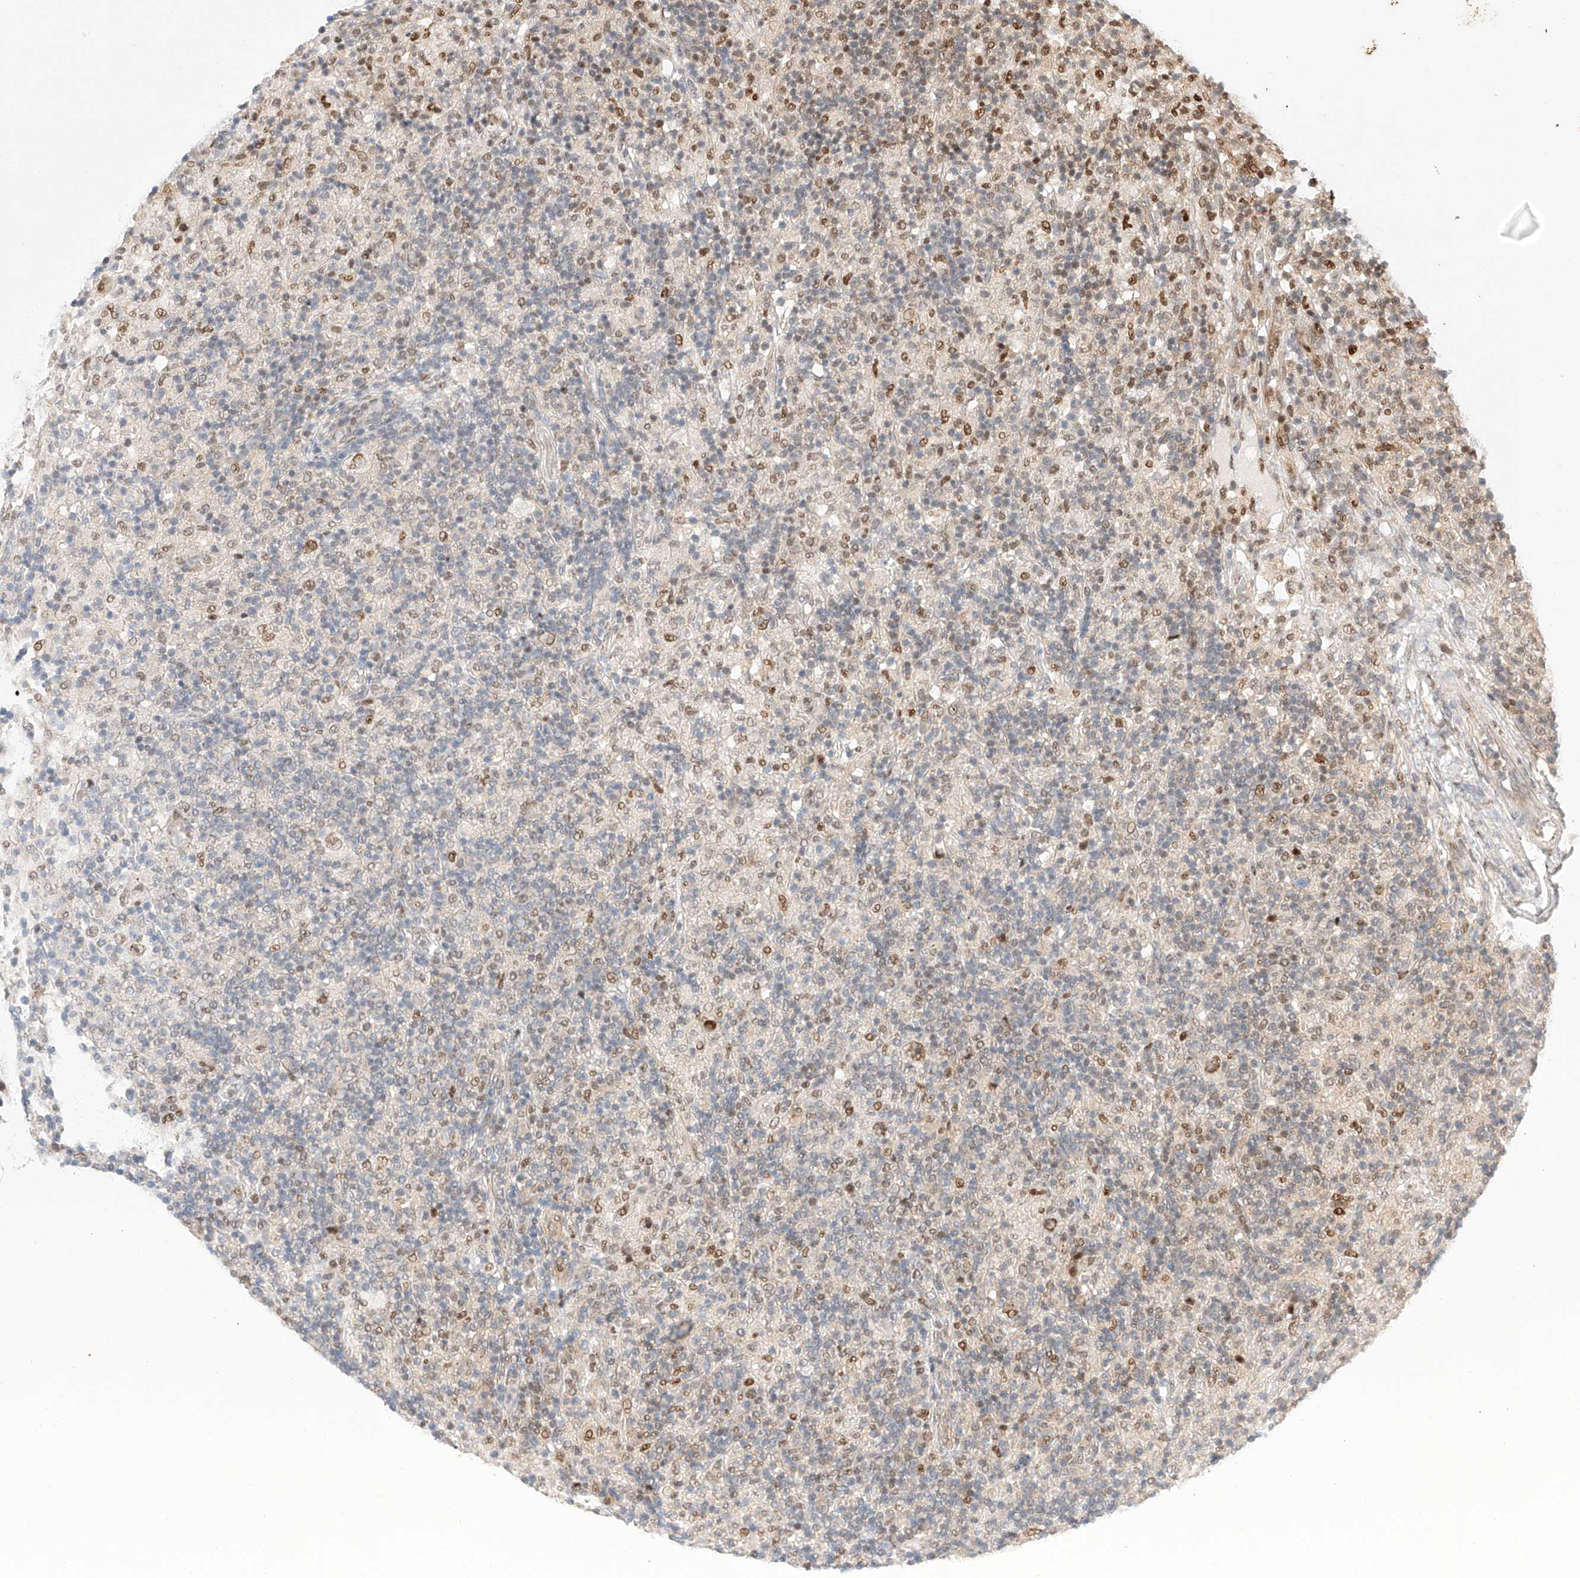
{"staining": {"intensity": "moderate", "quantity": ">75%", "location": "nuclear"}, "tissue": "lymphoma", "cell_type": "Tumor cells", "image_type": "cancer", "snomed": [{"axis": "morphology", "description": "Hodgkin's disease, NOS"}, {"axis": "topography", "description": "Lymph node"}], "caption": "Immunohistochemical staining of human lymphoma exhibits moderate nuclear protein staining in about >75% of tumor cells. The protein is shown in brown color, while the nuclei are stained blue.", "gene": "HDAC9", "patient": {"sex": "male", "age": 70}}